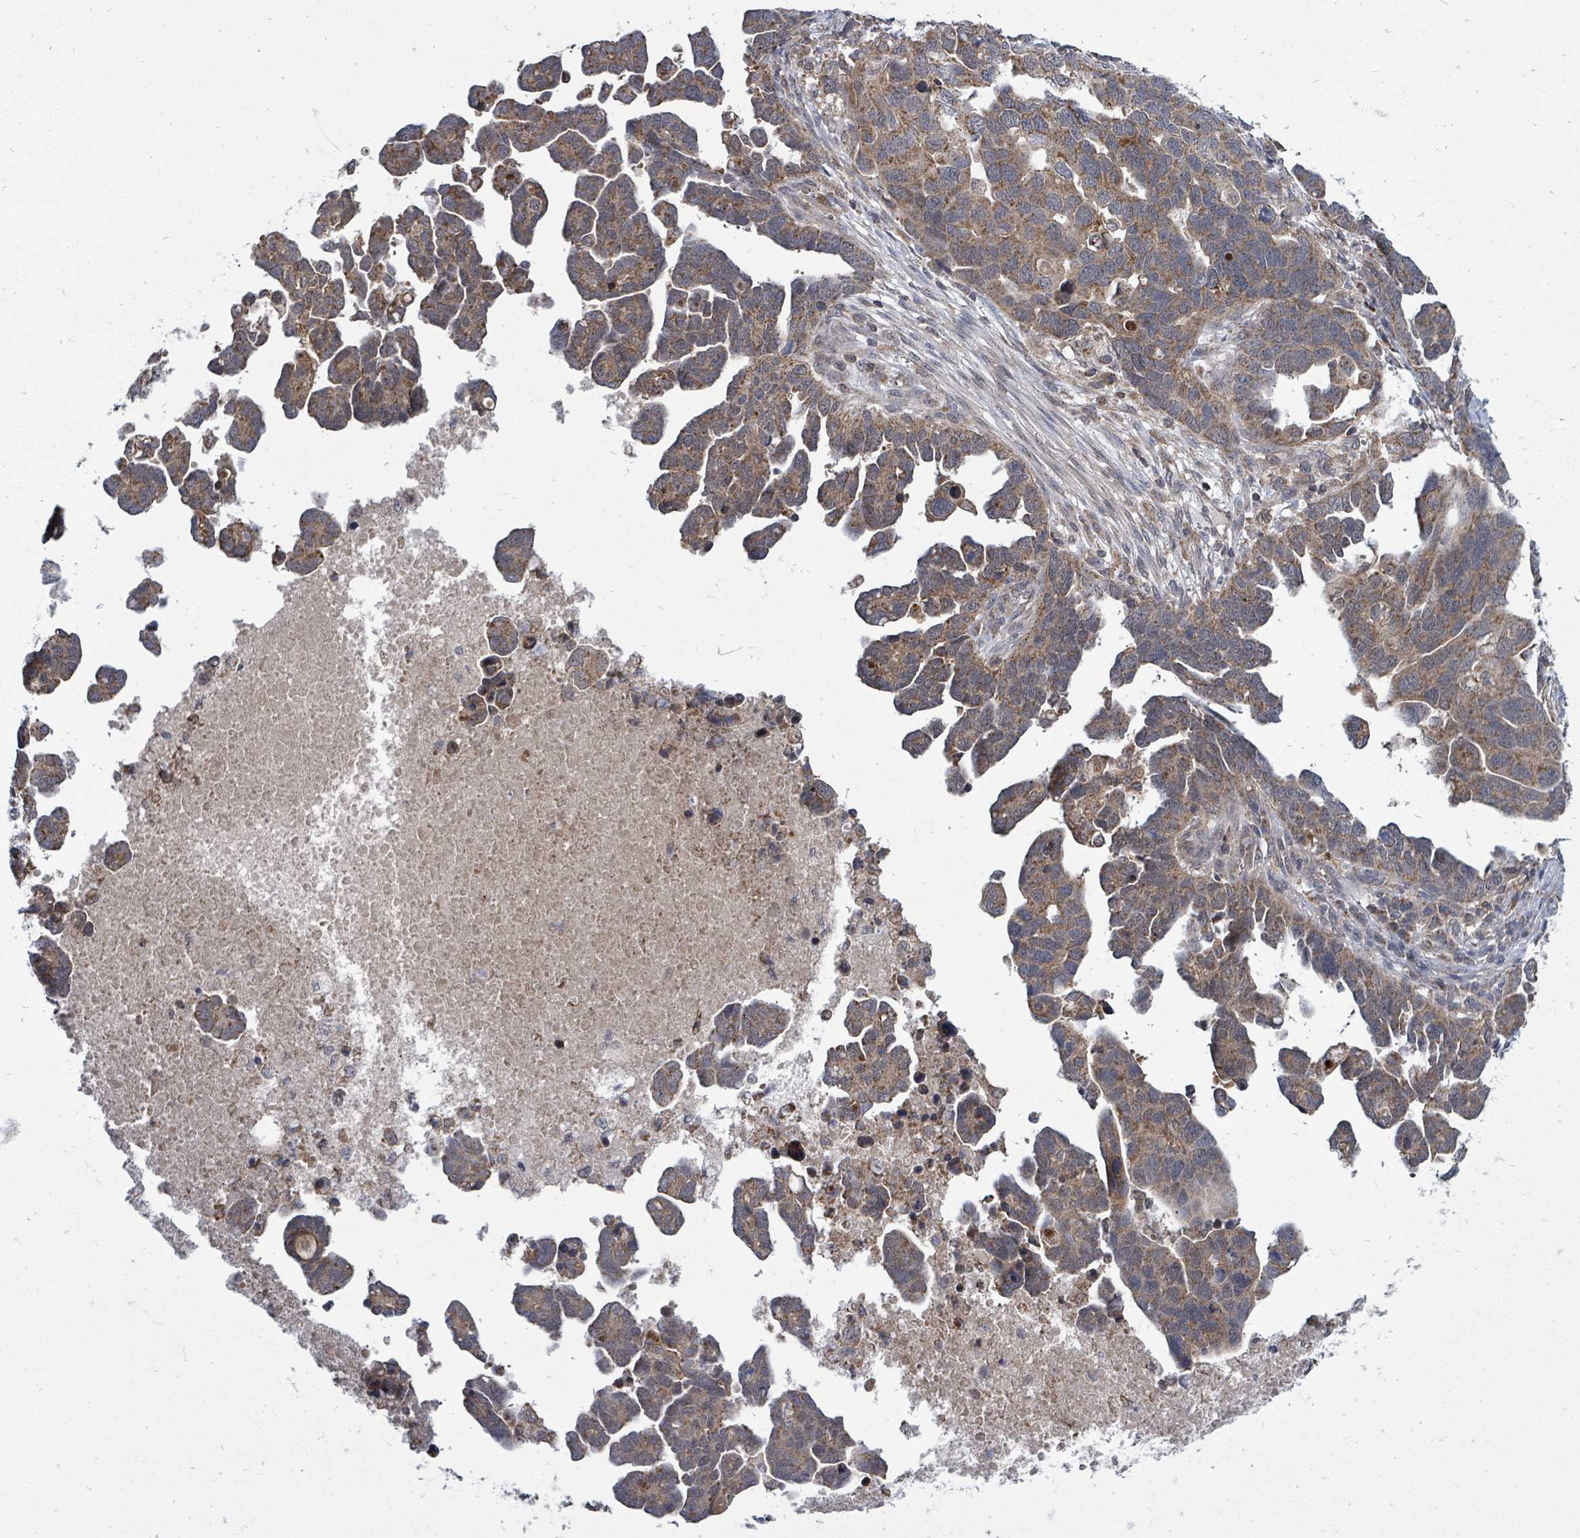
{"staining": {"intensity": "moderate", "quantity": ">75%", "location": "cytoplasmic/membranous"}, "tissue": "ovarian cancer", "cell_type": "Tumor cells", "image_type": "cancer", "snomed": [{"axis": "morphology", "description": "Cystadenocarcinoma, serous, NOS"}, {"axis": "topography", "description": "Ovary"}], "caption": "Immunohistochemistry image of human ovarian cancer (serous cystadenocarcinoma) stained for a protein (brown), which displays medium levels of moderate cytoplasmic/membranous expression in about >75% of tumor cells.", "gene": "MAGOHB", "patient": {"sex": "female", "age": 54}}